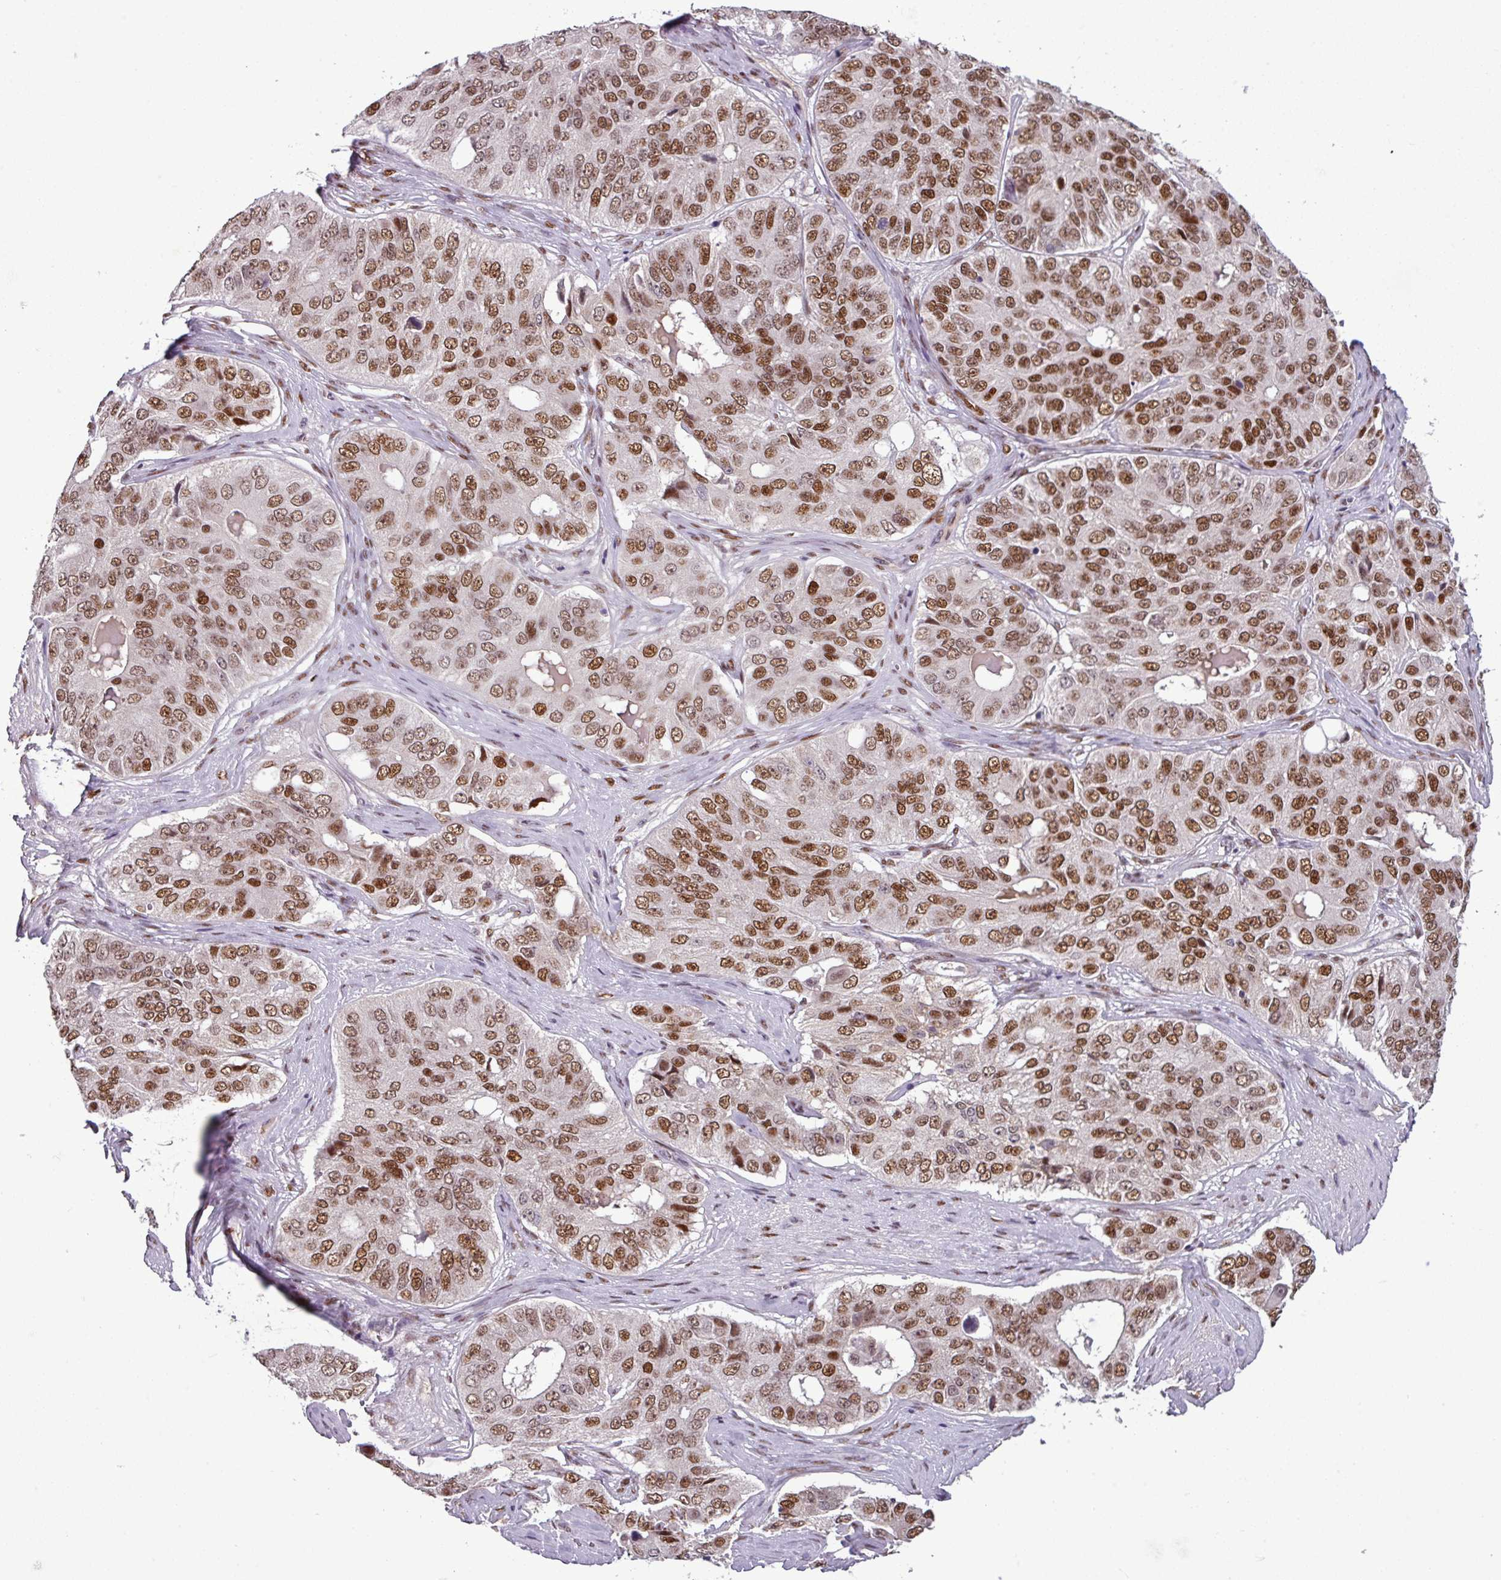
{"staining": {"intensity": "moderate", "quantity": ">75%", "location": "nuclear"}, "tissue": "ovarian cancer", "cell_type": "Tumor cells", "image_type": "cancer", "snomed": [{"axis": "morphology", "description": "Carcinoma, endometroid"}, {"axis": "topography", "description": "Ovary"}], "caption": "Immunohistochemistry (IHC) micrograph of neoplastic tissue: endometroid carcinoma (ovarian) stained using immunohistochemistry reveals medium levels of moderate protein expression localized specifically in the nuclear of tumor cells, appearing as a nuclear brown color.", "gene": "IRF2BPL", "patient": {"sex": "female", "age": 51}}